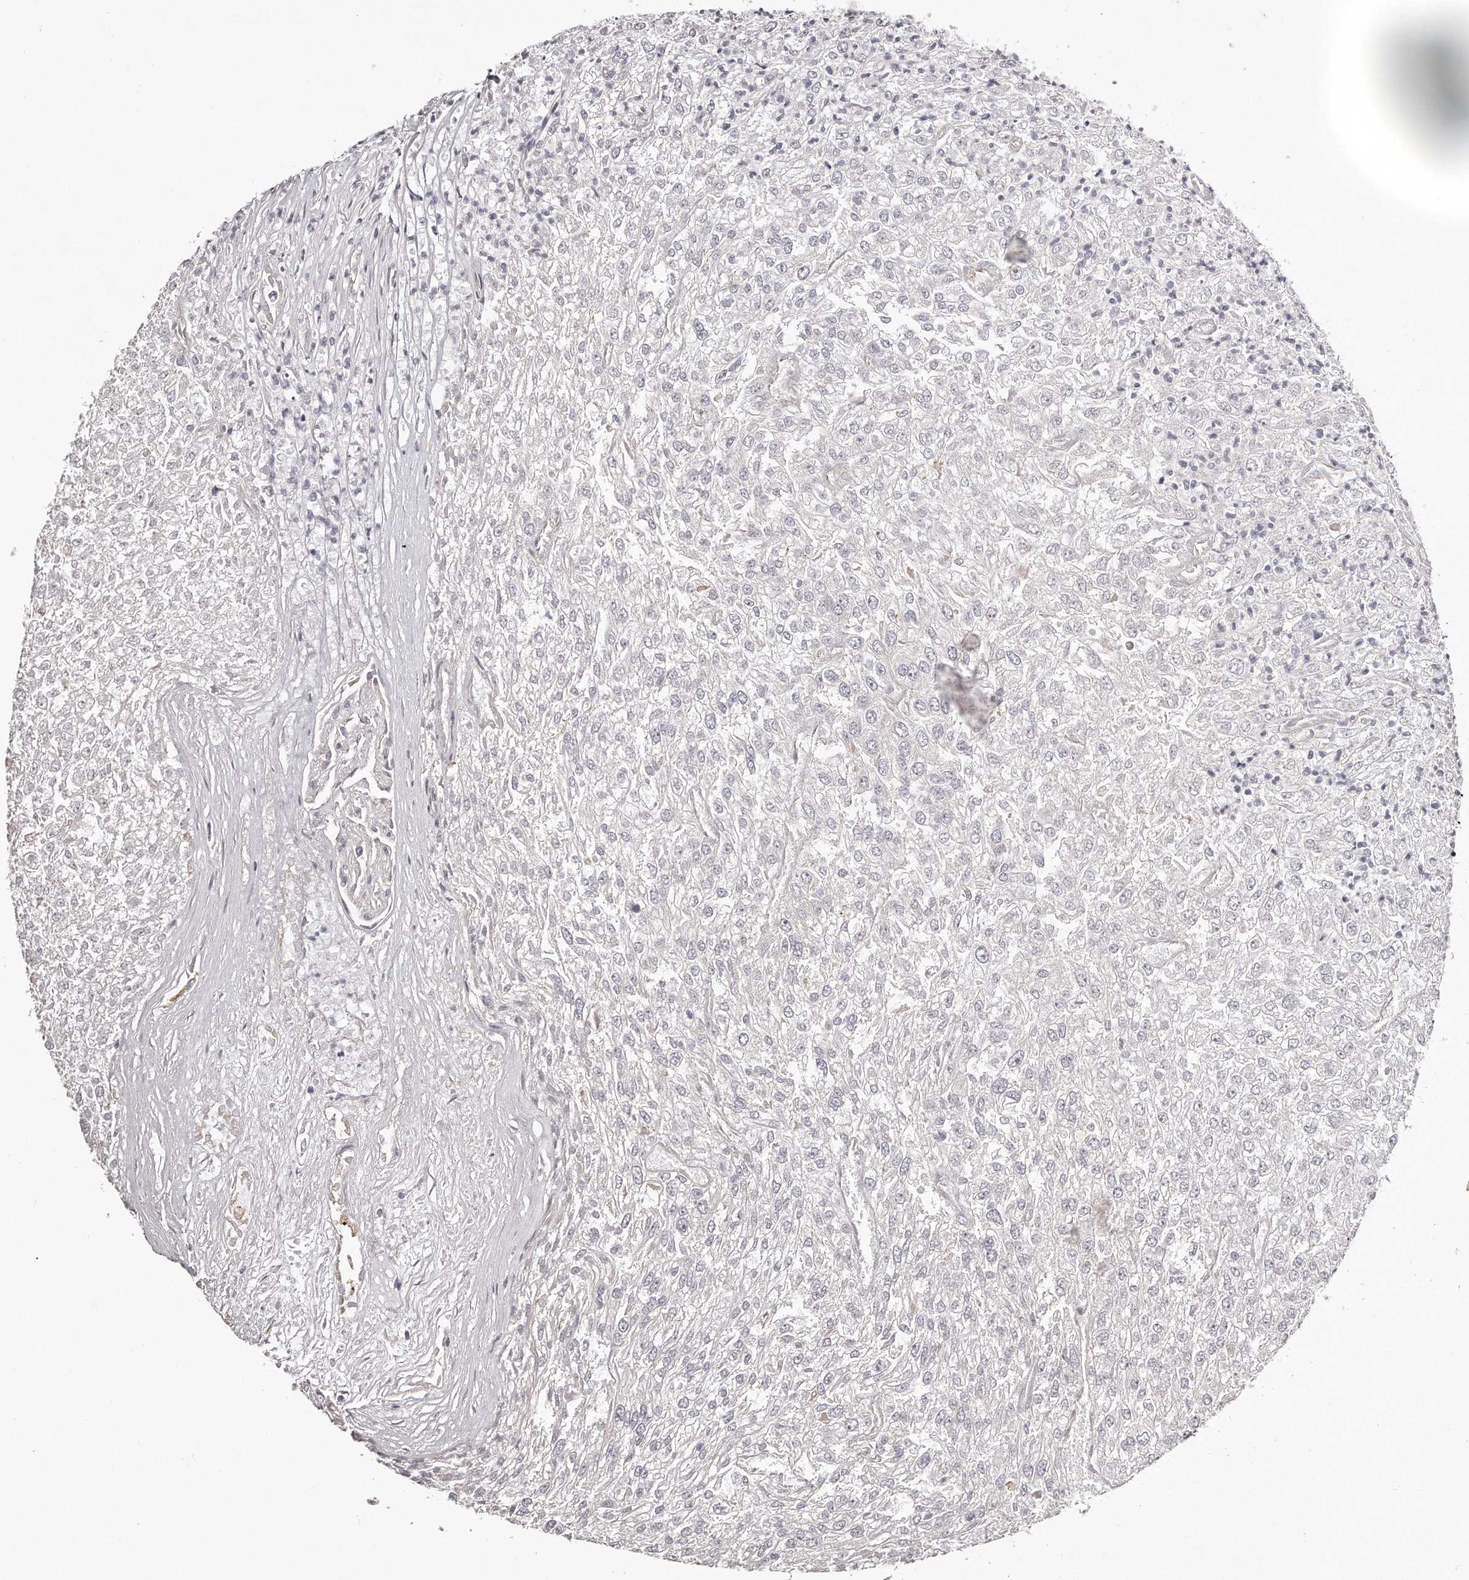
{"staining": {"intensity": "negative", "quantity": "none", "location": "none"}, "tissue": "renal cancer", "cell_type": "Tumor cells", "image_type": "cancer", "snomed": [{"axis": "morphology", "description": "Adenocarcinoma, NOS"}, {"axis": "topography", "description": "Kidney"}], "caption": "Immunohistochemistry micrograph of neoplastic tissue: human renal cancer stained with DAB (3,3'-diaminobenzidine) shows no significant protein staining in tumor cells. (Brightfield microscopy of DAB immunohistochemistry (IHC) at high magnification).", "gene": "TRAPPC14", "patient": {"sex": "female", "age": 54}}